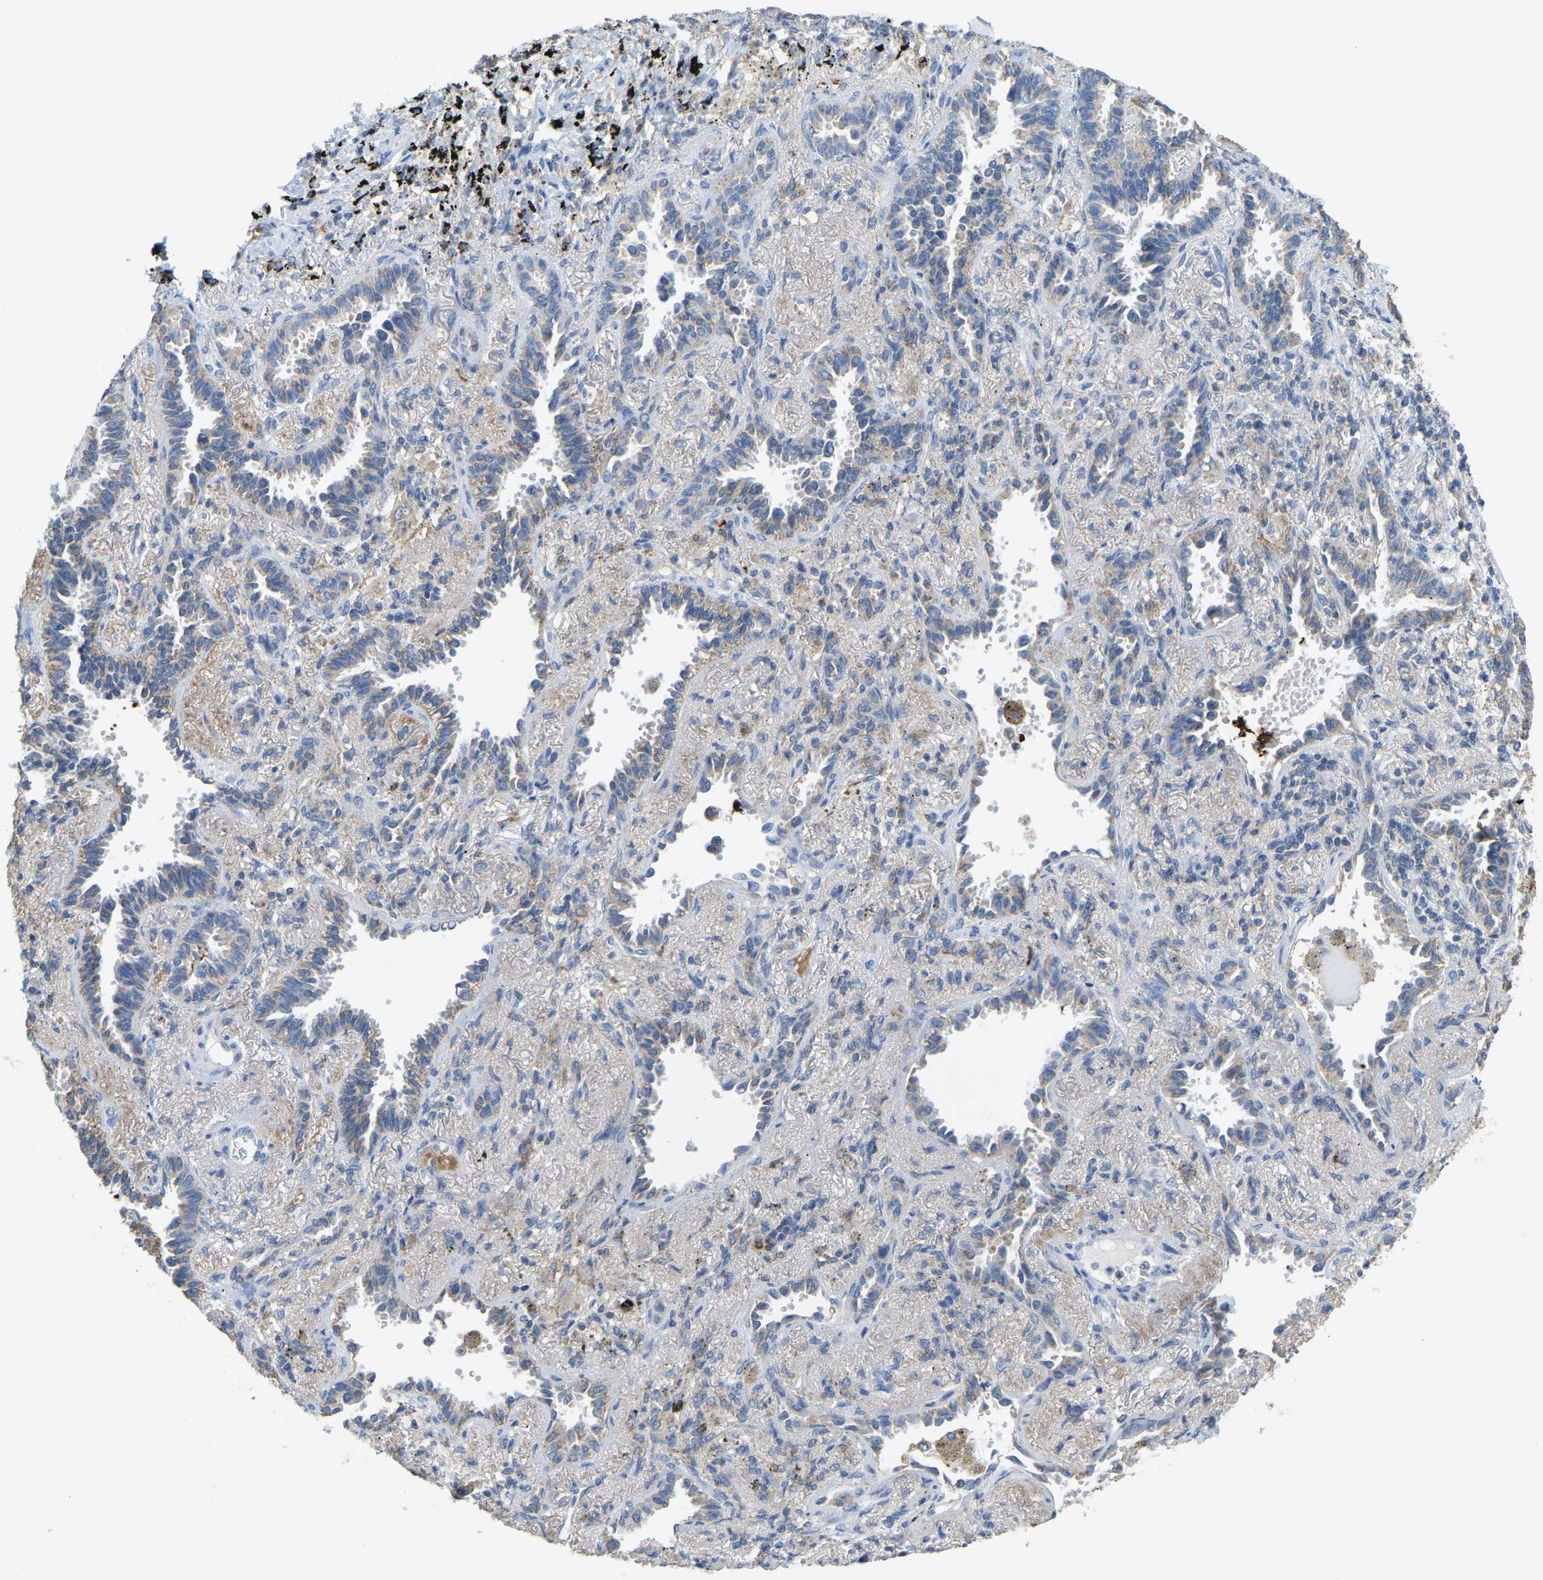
{"staining": {"intensity": "weak", "quantity": "<25%", "location": "cytoplasmic/membranous"}, "tissue": "lung cancer", "cell_type": "Tumor cells", "image_type": "cancer", "snomed": [{"axis": "morphology", "description": "Adenocarcinoma, NOS"}, {"axis": "topography", "description": "Lung"}], "caption": "Immunohistochemistry histopathology image of neoplastic tissue: adenocarcinoma (lung) stained with DAB reveals no significant protein expression in tumor cells.", "gene": "SERPINB5", "patient": {"sex": "male", "age": 59}}